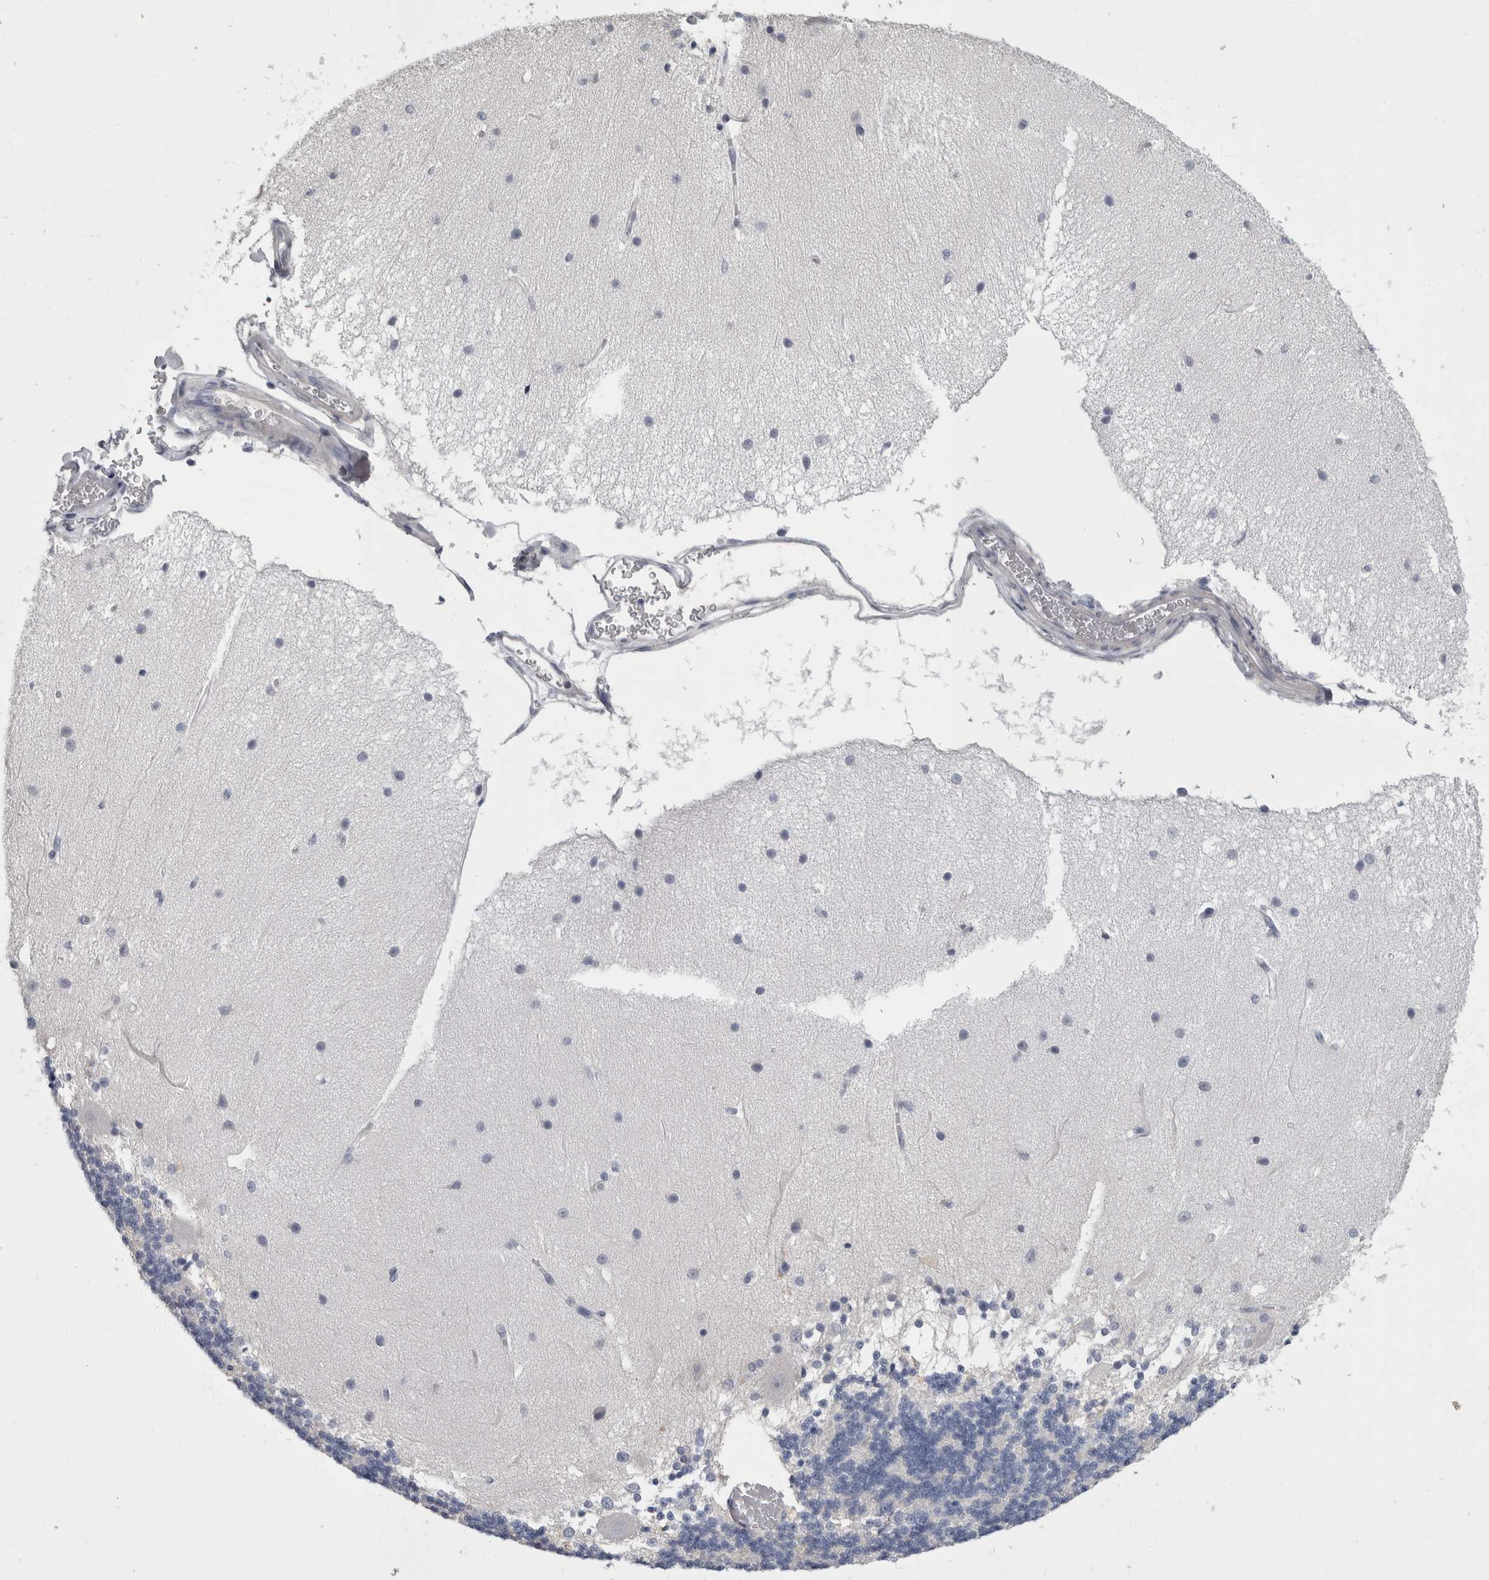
{"staining": {"intensity": "negative", "quantity": "none", "location": "none"}, "tissue": "cerebellum", "cell_type": "Cells in granular layer", "image_type": "normal", "snomed": [{"axis": "morphology", "description": "Normal tissue, NOS"}, {"axis": "topography", "description": "Cerebellum"}], "caption": "The IHC histopathology image has no significant expression in cells in granular layer of cerebellum.", "gene": "AFMID", "patient": {"sex": "female", "age": 54}}